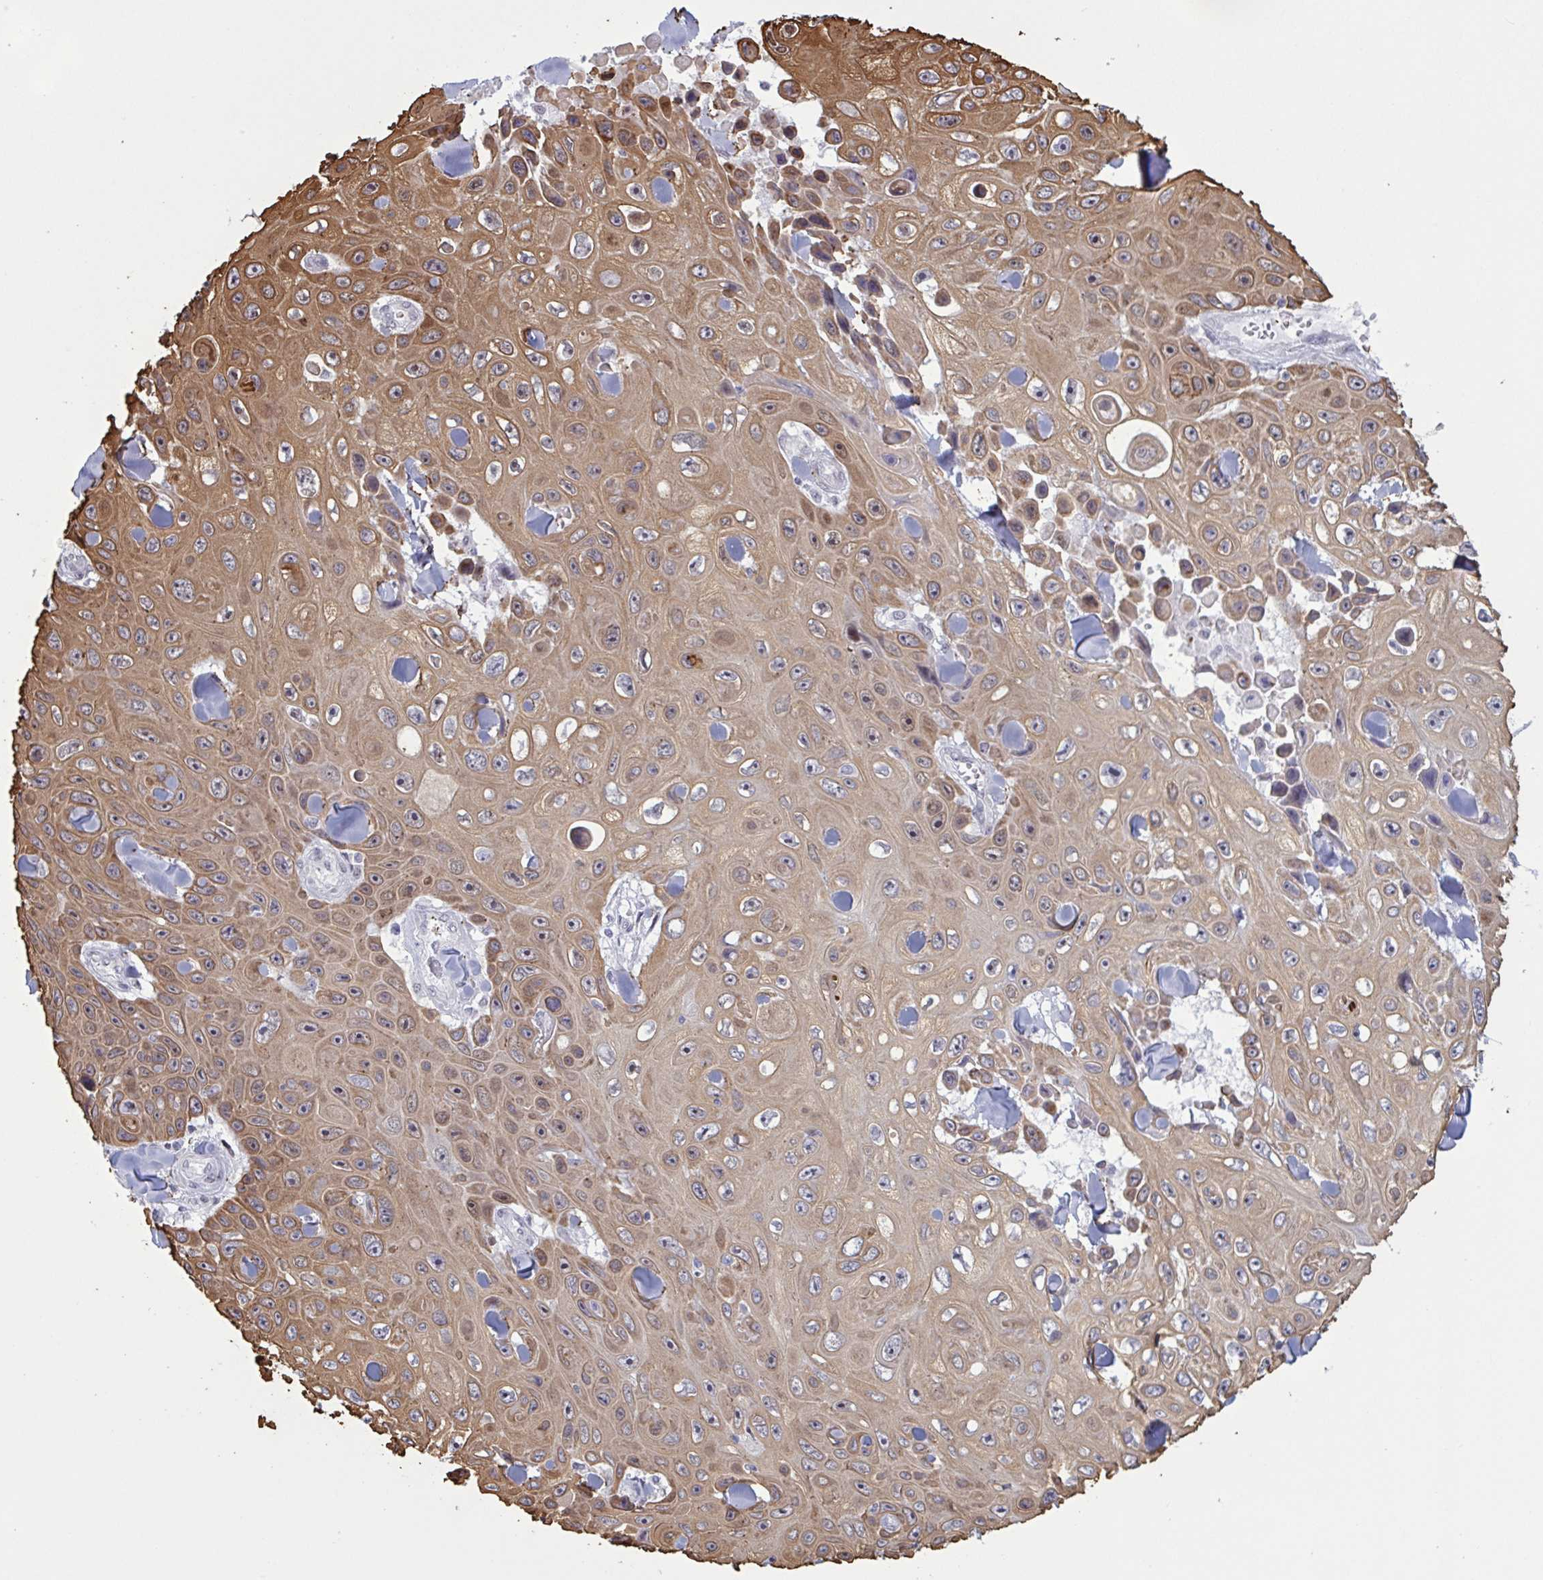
{"staining": {"intensity": "moderate", "quantity": ">75%", "location": "cytoplasmic/membranous,nuclear"}, "tissue": "skin cancer", "cell_type": "Tumor cells", "image_type": "cancer", "snomed": [{"axis": "morphology", "description": "Squamous cell carcinoma, NOS"}, {"axis": "topography", "description": "Skin"}], "caption": "There is medium levels of moderate cytoplasmic/membranous and nuclear positivity in tumor cells of squamous cell carcinoma (skin), as demonstrated by immunohistochemical staining (brown color).", "gene": "PRMT6", "patient": {"sex": "male", "age": 82}}